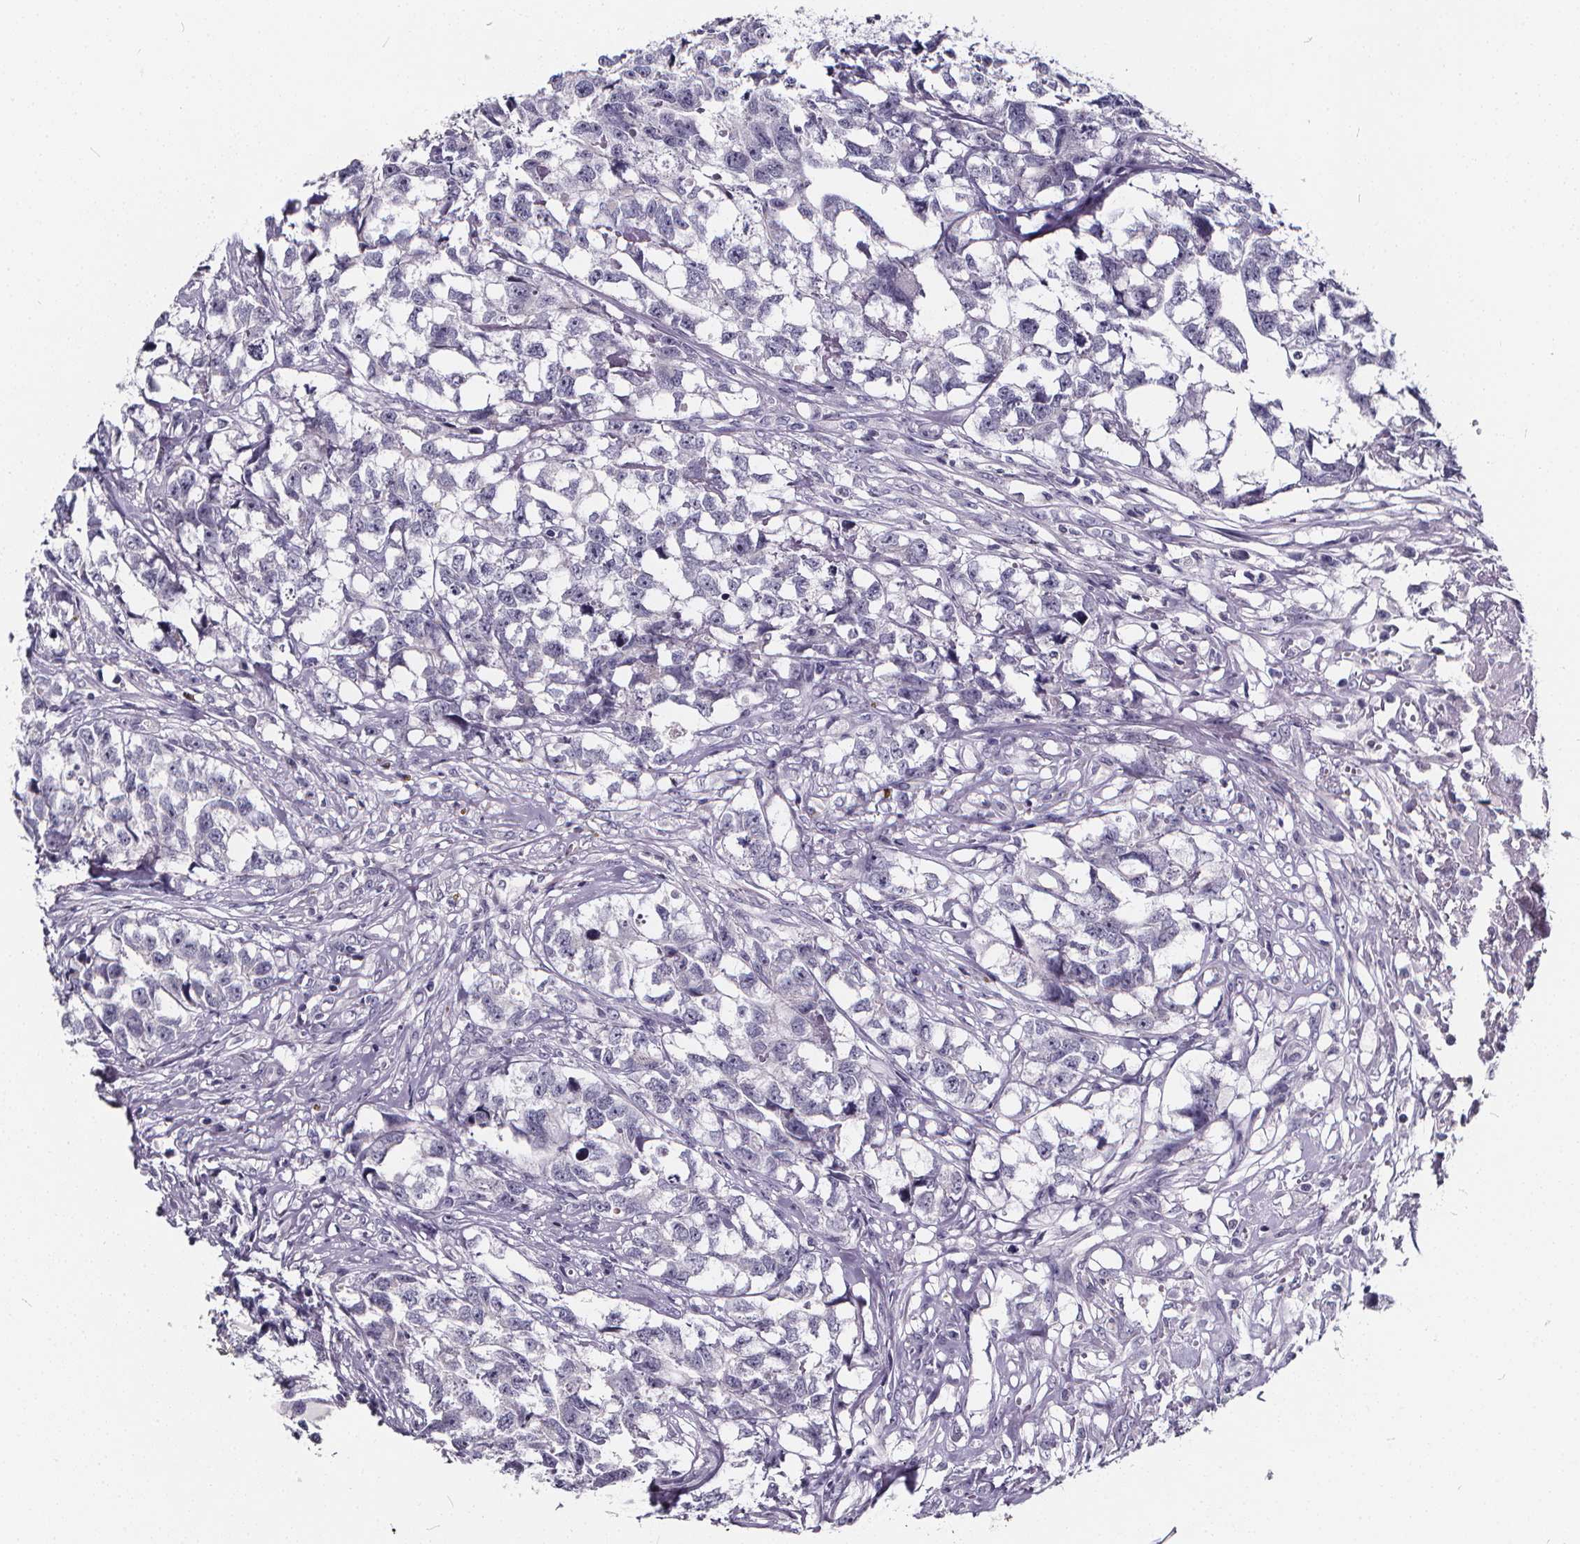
{"staining": {"intensity": "negative", "quantity": "none", "location": "none"}, "tissue": "testis cancer", "cell_type": "Tumor cells", "image_type": "cancer", "snomed": [{"axis": "morphology", "description": "Carcinoma, Embryonal, NOS"}, {"axis": "morphology", "description": "Teratoma, malignant, NOS"}, {"axis": "topography", "description": "Testis"}], "caption": "Photomicrograph shows no significant protein positivity in tumor cells of testis cancer (embryonal carcinoma).", "gene": "SPEF2", "patient": {"sex": "male", "age": 44}}